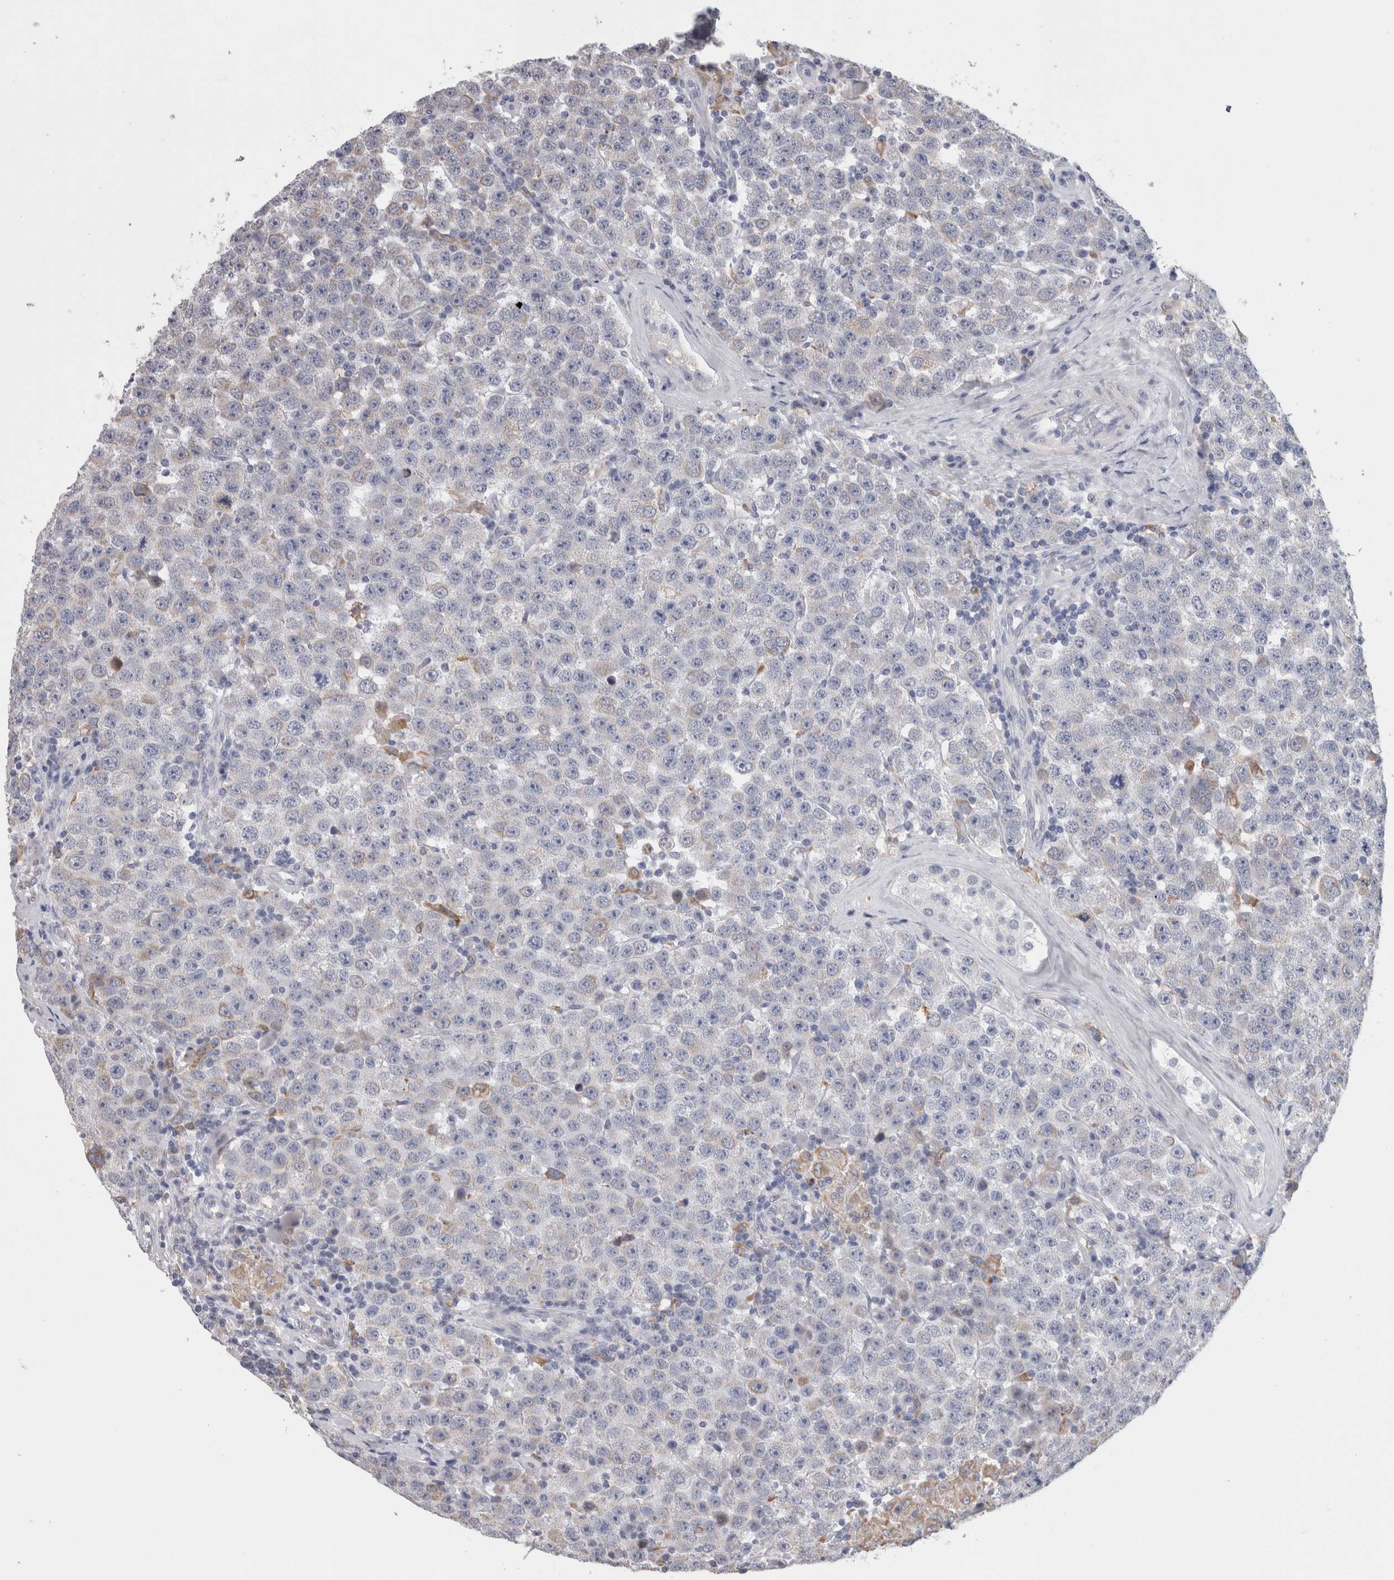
{"staining": {"intensity": "negative", "quantity": "none", "location": "none"}, "tissue": "testis cancer", "cell_type": "Tumor cells", "image_type": "cancer", "snomed": [{"axis": "morphology", "description": "Seminoma, NOS"}, {"axis": "topography", "description": "Testis"}], "caption": "The immunohistochemistry histopathology image has no significant expression in tumor cells of testis cancer tissue.", "gene": "GDAP1", "patient": {"sex": "male", "age": 28}}